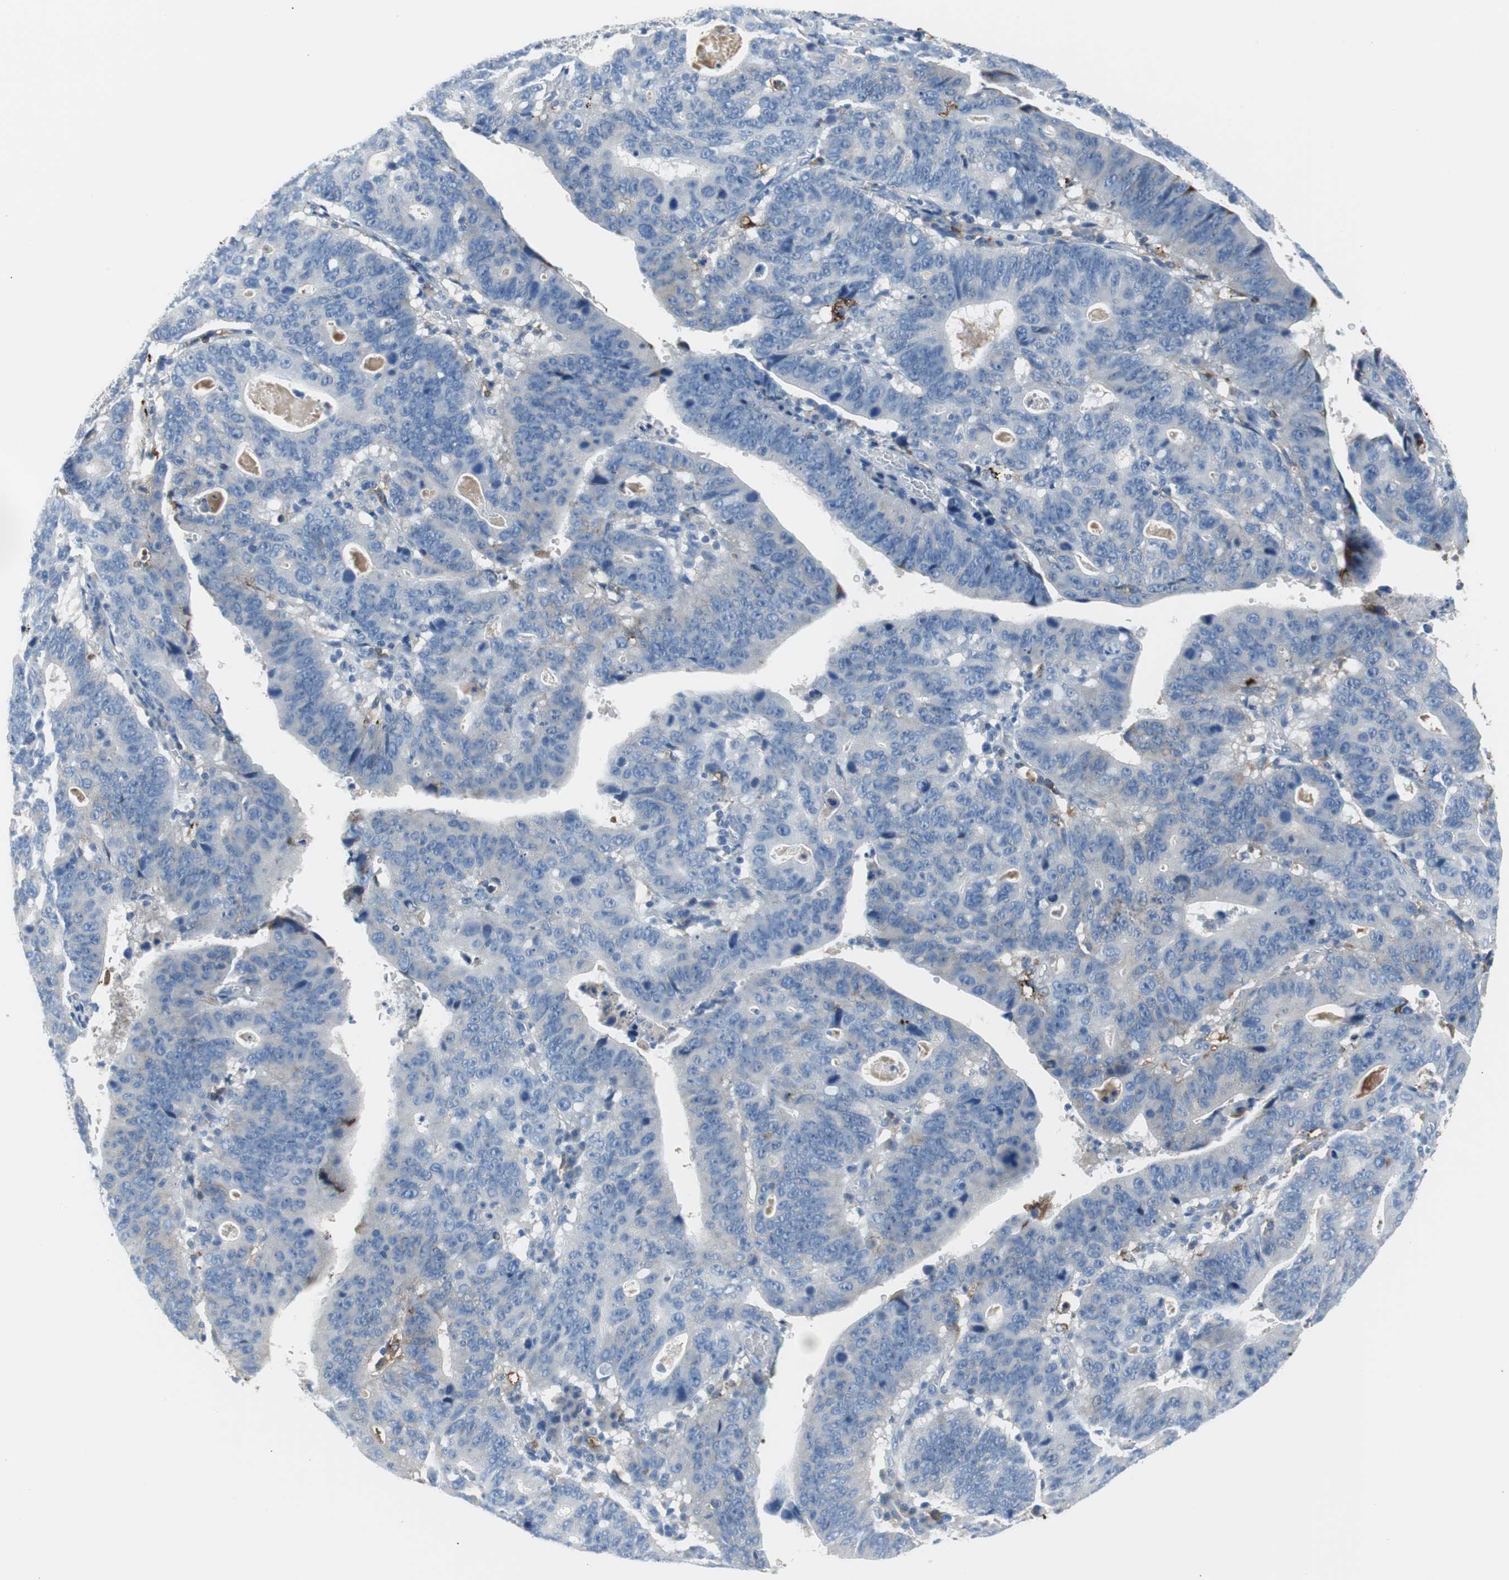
{"staining": {"intensity": "moderate", "quantity": "<25%", "location": "cytoplasmic/membranous"}, "tissue": "stomach cancer", "cell_type": "Tumor cells", "image_type": "cancer", "snomed": [{"axis": "morphology", "description": "Adenocarcinoma, NOS"}, {"axis": "topography", "description": "Stomach"}], "caption": "Immunohistochemistry (IHC) image of neoplastic tissue: stomach cancer stained using immunohistochemistry displays low levels of moderate protein expression localized specifically in the cytoplasmic/membranous of tumor cells, appearing as a cytoplasmic/membranous brown color.", "gene": "APCS", "patient": {"sex": "male", "age": 59}}